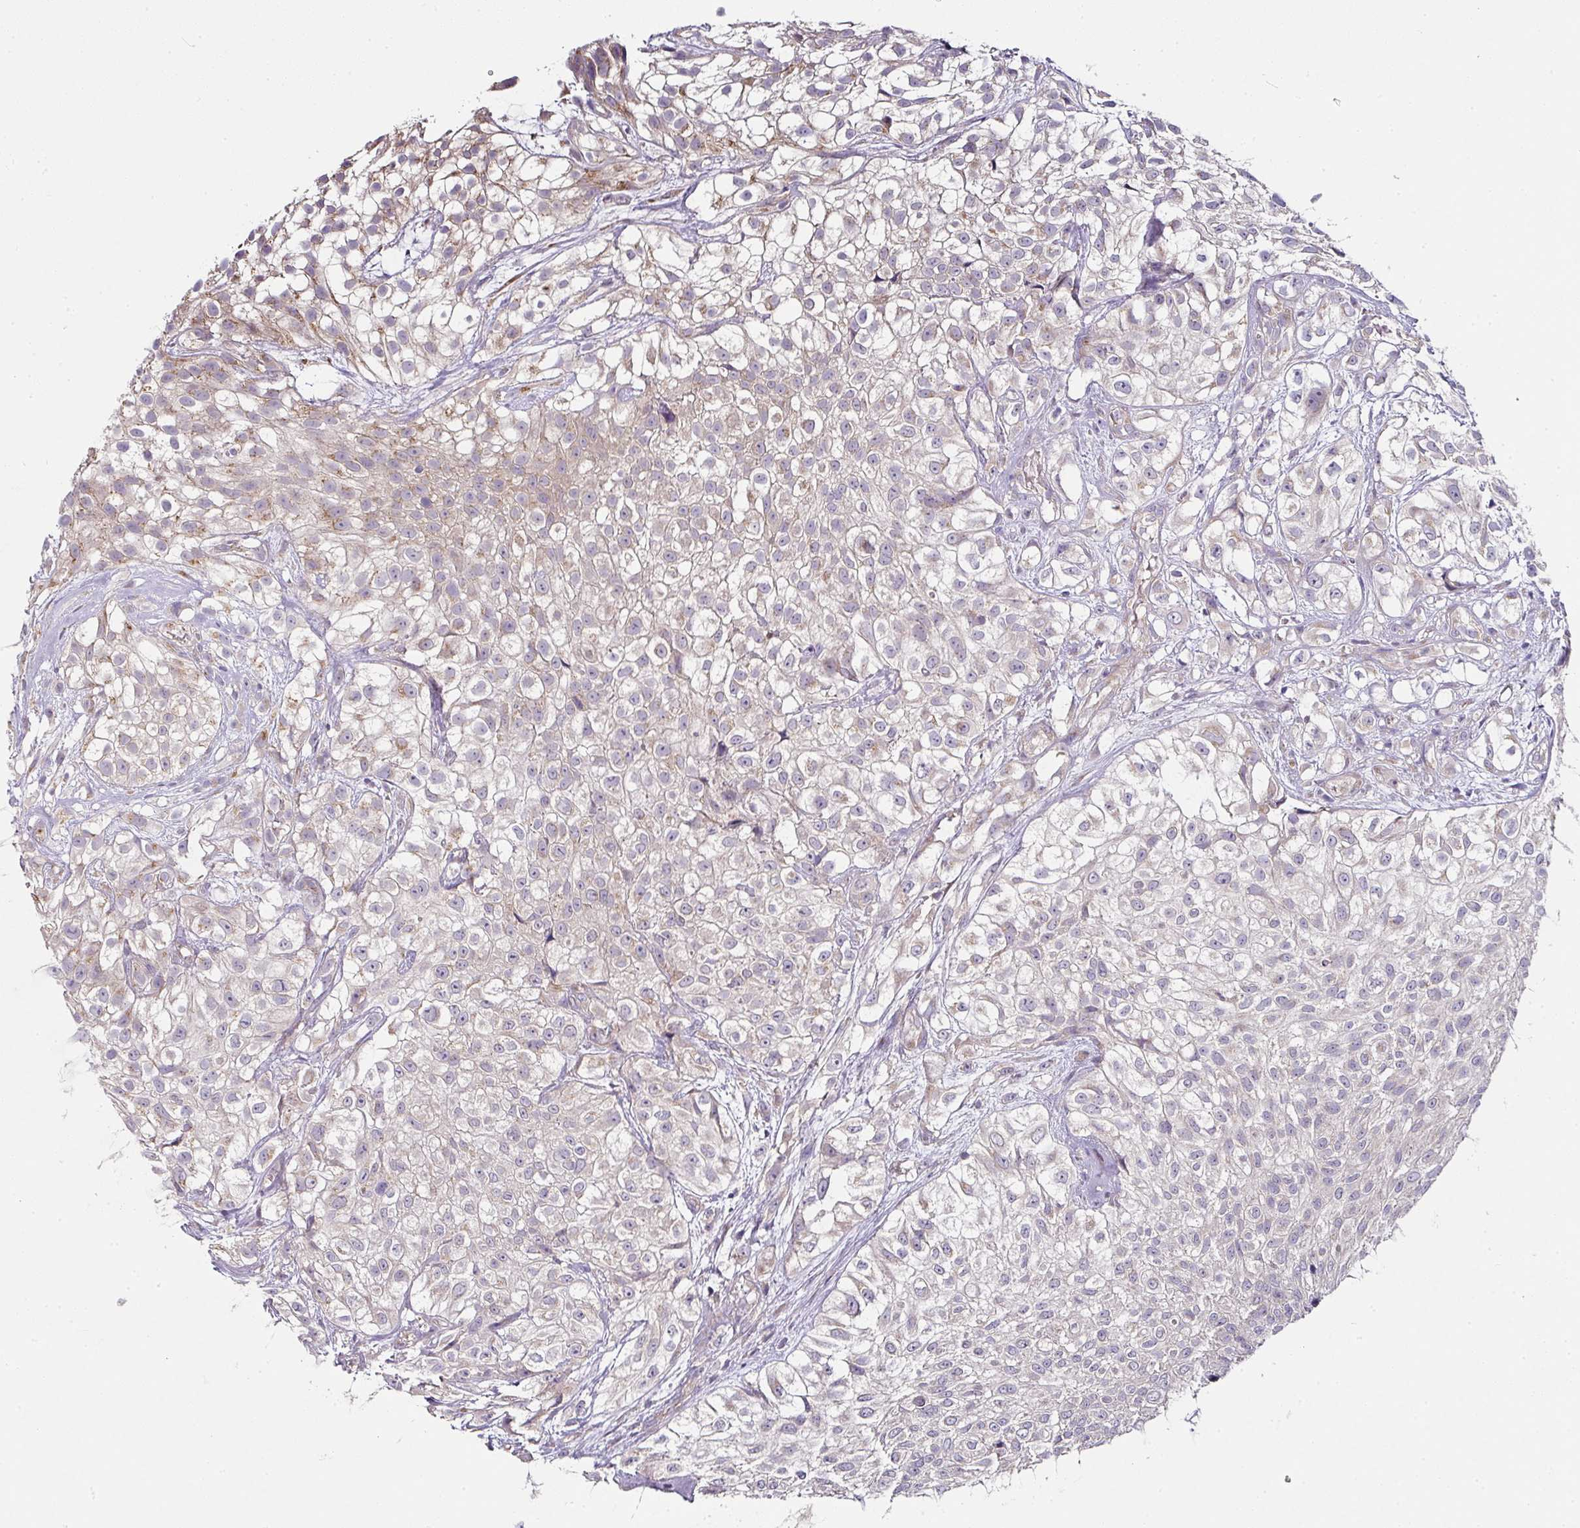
{"staining": {"intensity": "weak", "quantity": "<25%", "location": "cytoplasmic/membranous"}, "tissue": "urothelial cancer", "cell_type": "Tumor cells", "image_type": "cancer", "snomed": [{"axis": "morphology", "description": "Urothelial carcinoma, High grade"}, {"axis": "topography", "description": "Urinary bladder"}], "caption": "The histopathology image shows no significant positivity in tumor cells of urothelial cancer.", "gene": "SKIC2", "patient": {"sex": "male", "age": 56}}